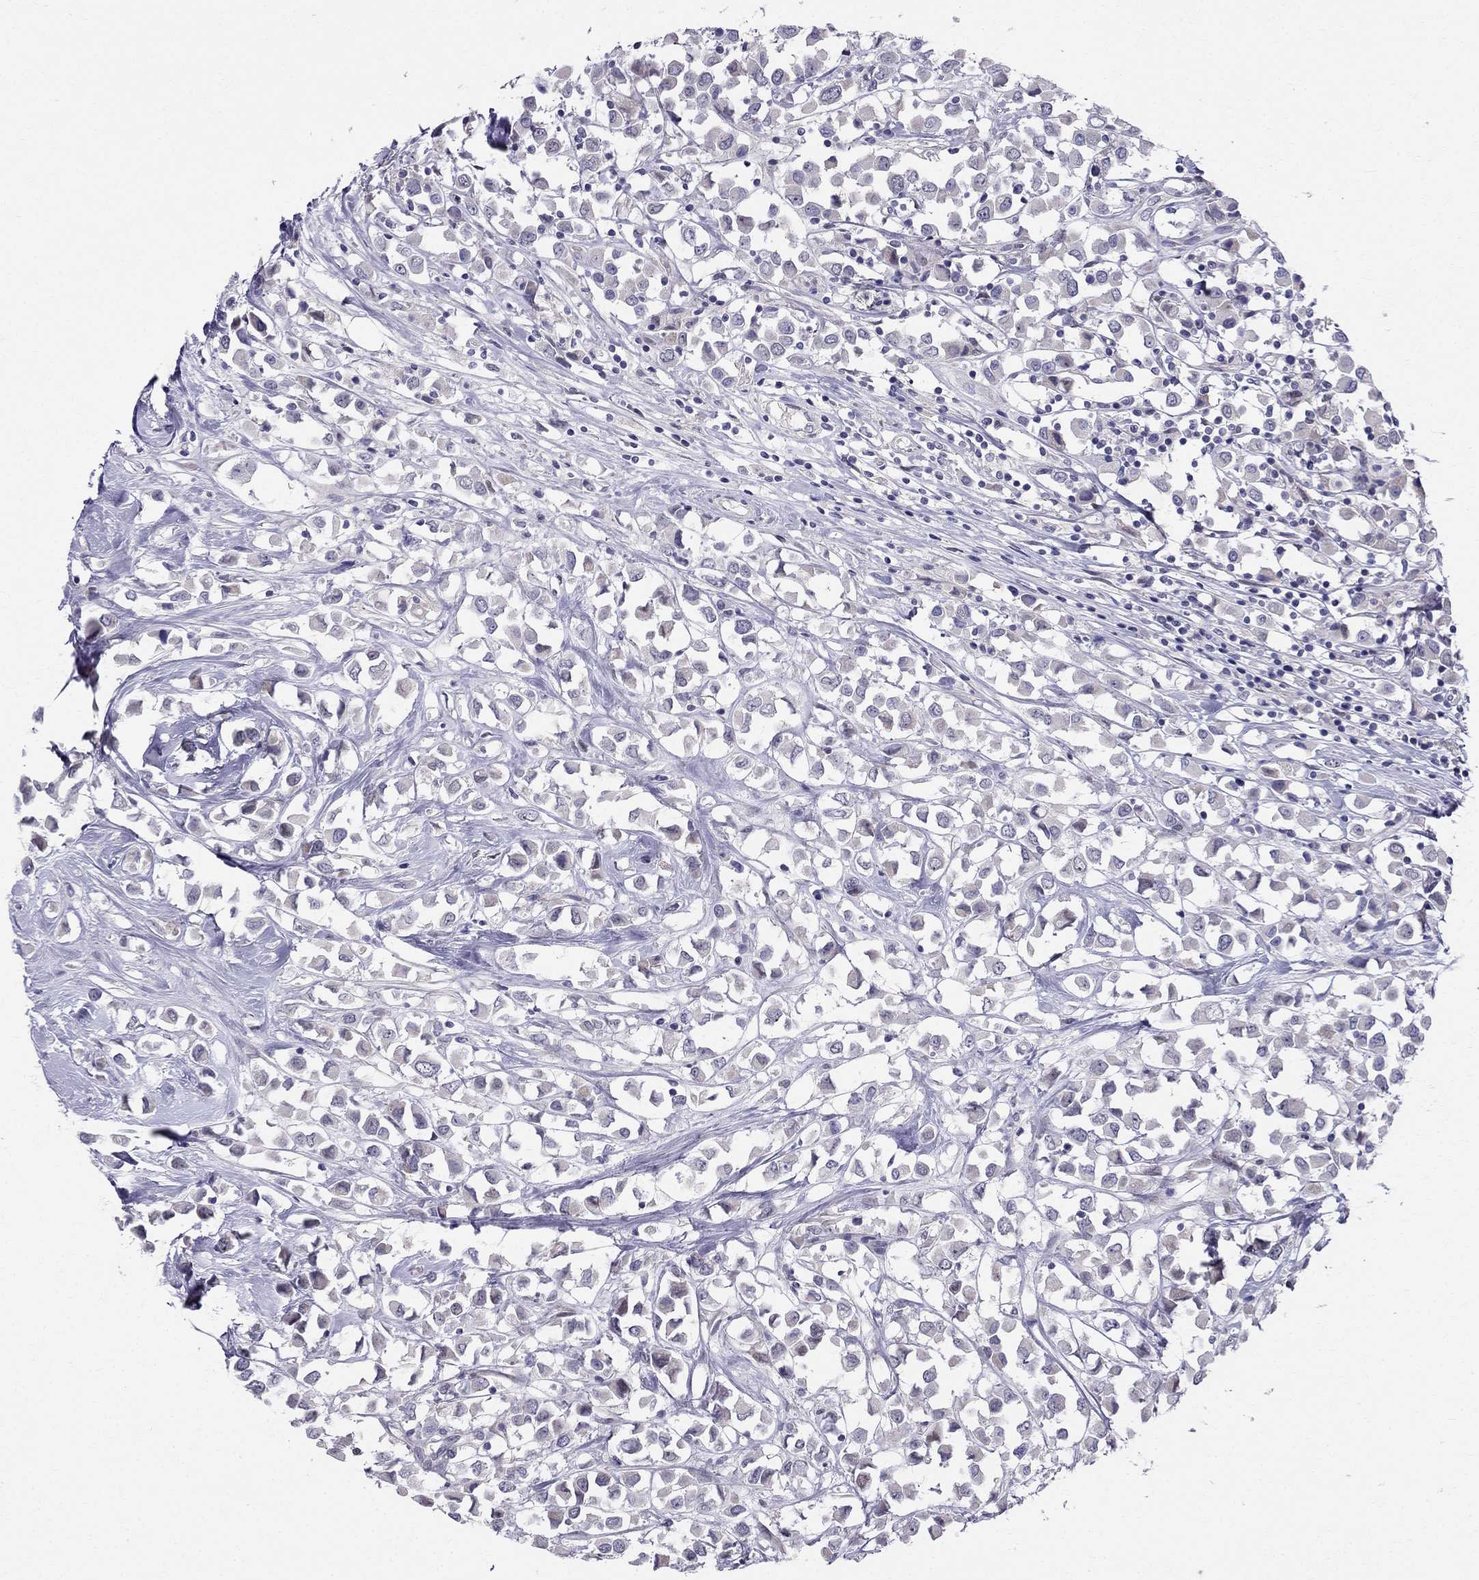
{"staining": {"intensity": "negative", "quantity": "none", "location": "none"}, "tissue": "breast cancer", "cell_type": "Tumor cells", "image_type": "cancer", "snomed": [{"axis": "morphology", "description": "Duct carcinoma"}, {"axis": "topography", "description": "Breast"}], "caption": "IHC image of neoplastic tissue: human intraductal carcinoma (breast) stained with DAB demonstrates no significant protein positivity in tumor cells. (DAB immunohistochemistry with hematoxylin counter stain).", "gene": "BAG5", "patient": {"sex": "female", "age": 61}}